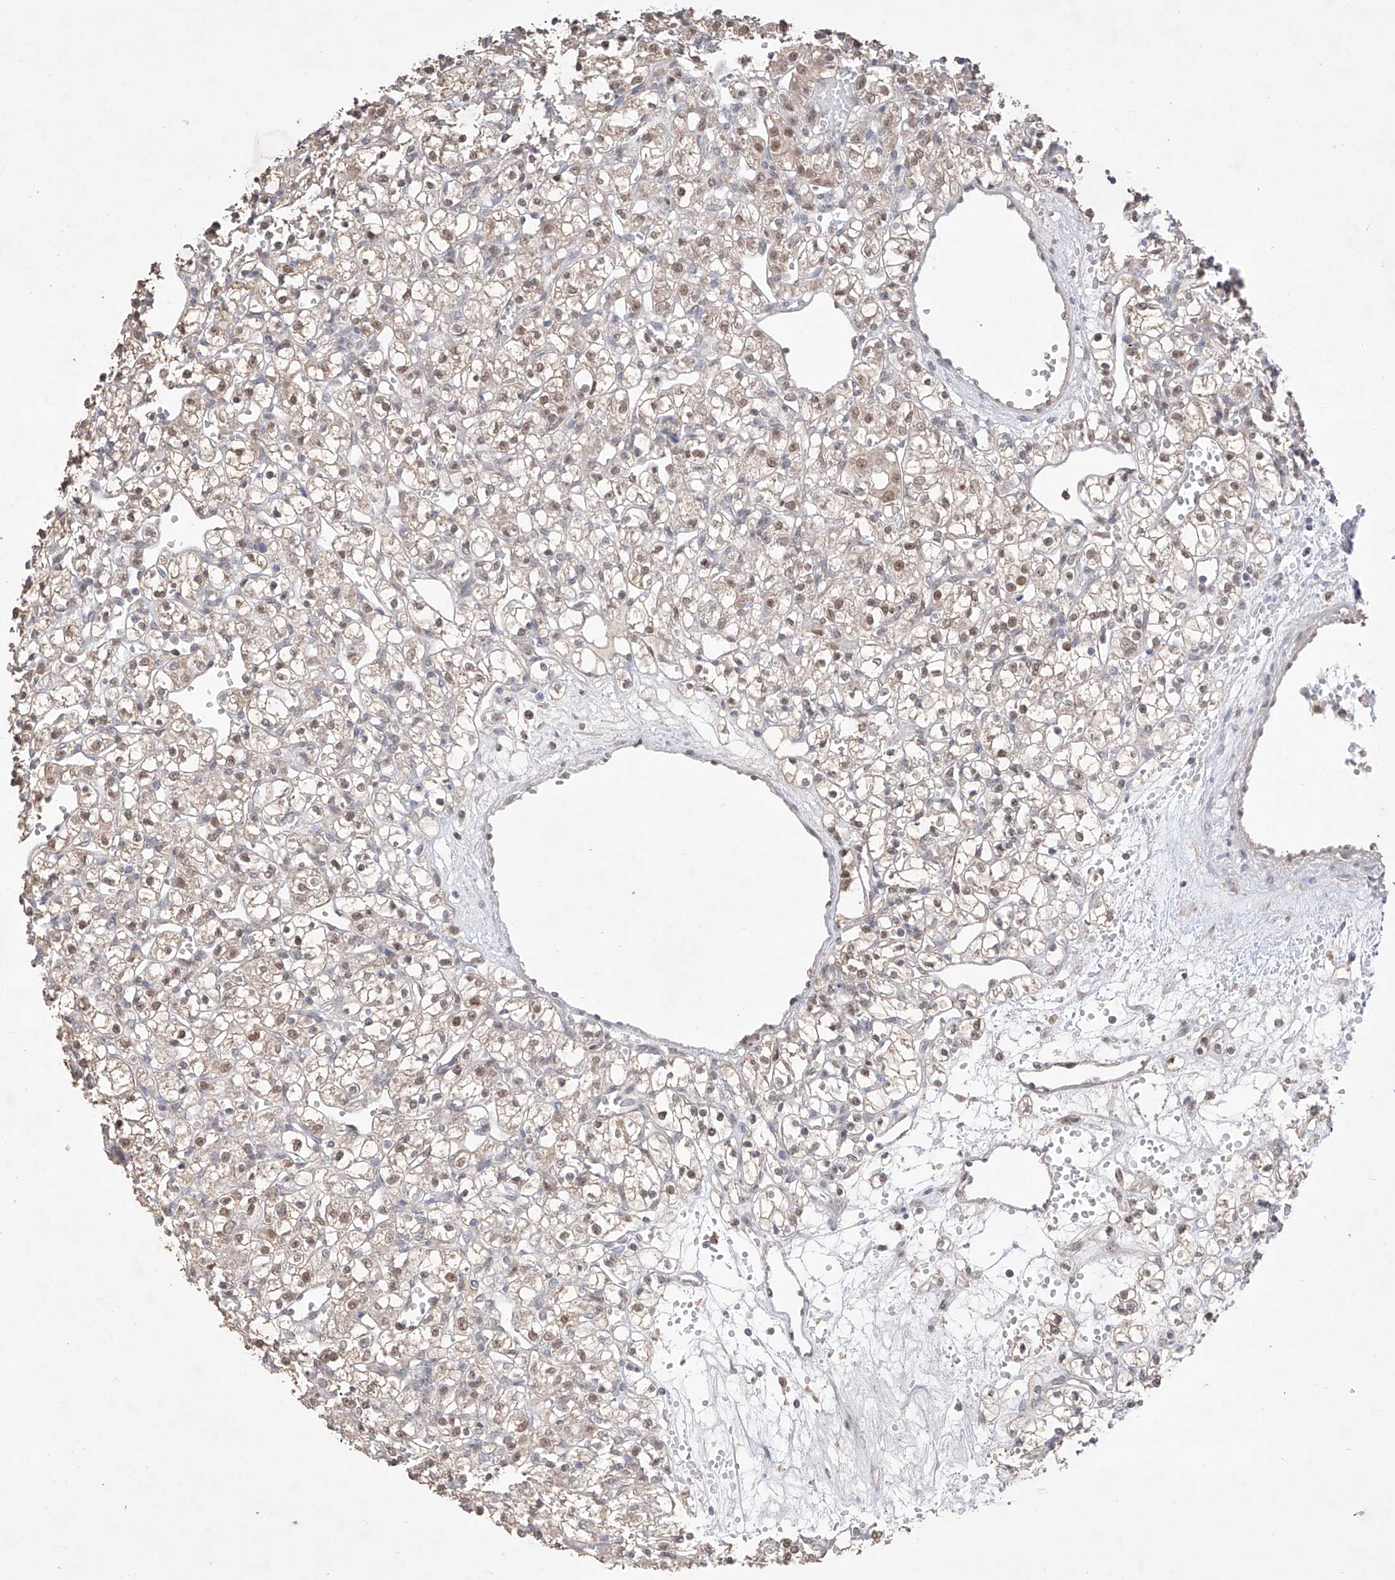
{"staining": {"intensity": "weak", "quantity": ">75%", "location": "cytoplasmic/membranous,nuclear"}, "tissue": "renal cancer", "cell_type": "Tumor cells", "image_type": "cancer", "snomed": [{"axis": "morphology", "description": "Adenocarcinoma, NOS"}, {"axis": "topography", "description": "Kidney"}], "caption": "Immunohistochemical staining of human renal cancer (adenocarcinoma) exhibits low levels of weak cytoplasmic/membranous and nuclear protein staining in about >75% of tumor cells.", "gene": "APIP", "patient": {"sex": "female", "age": 59}}